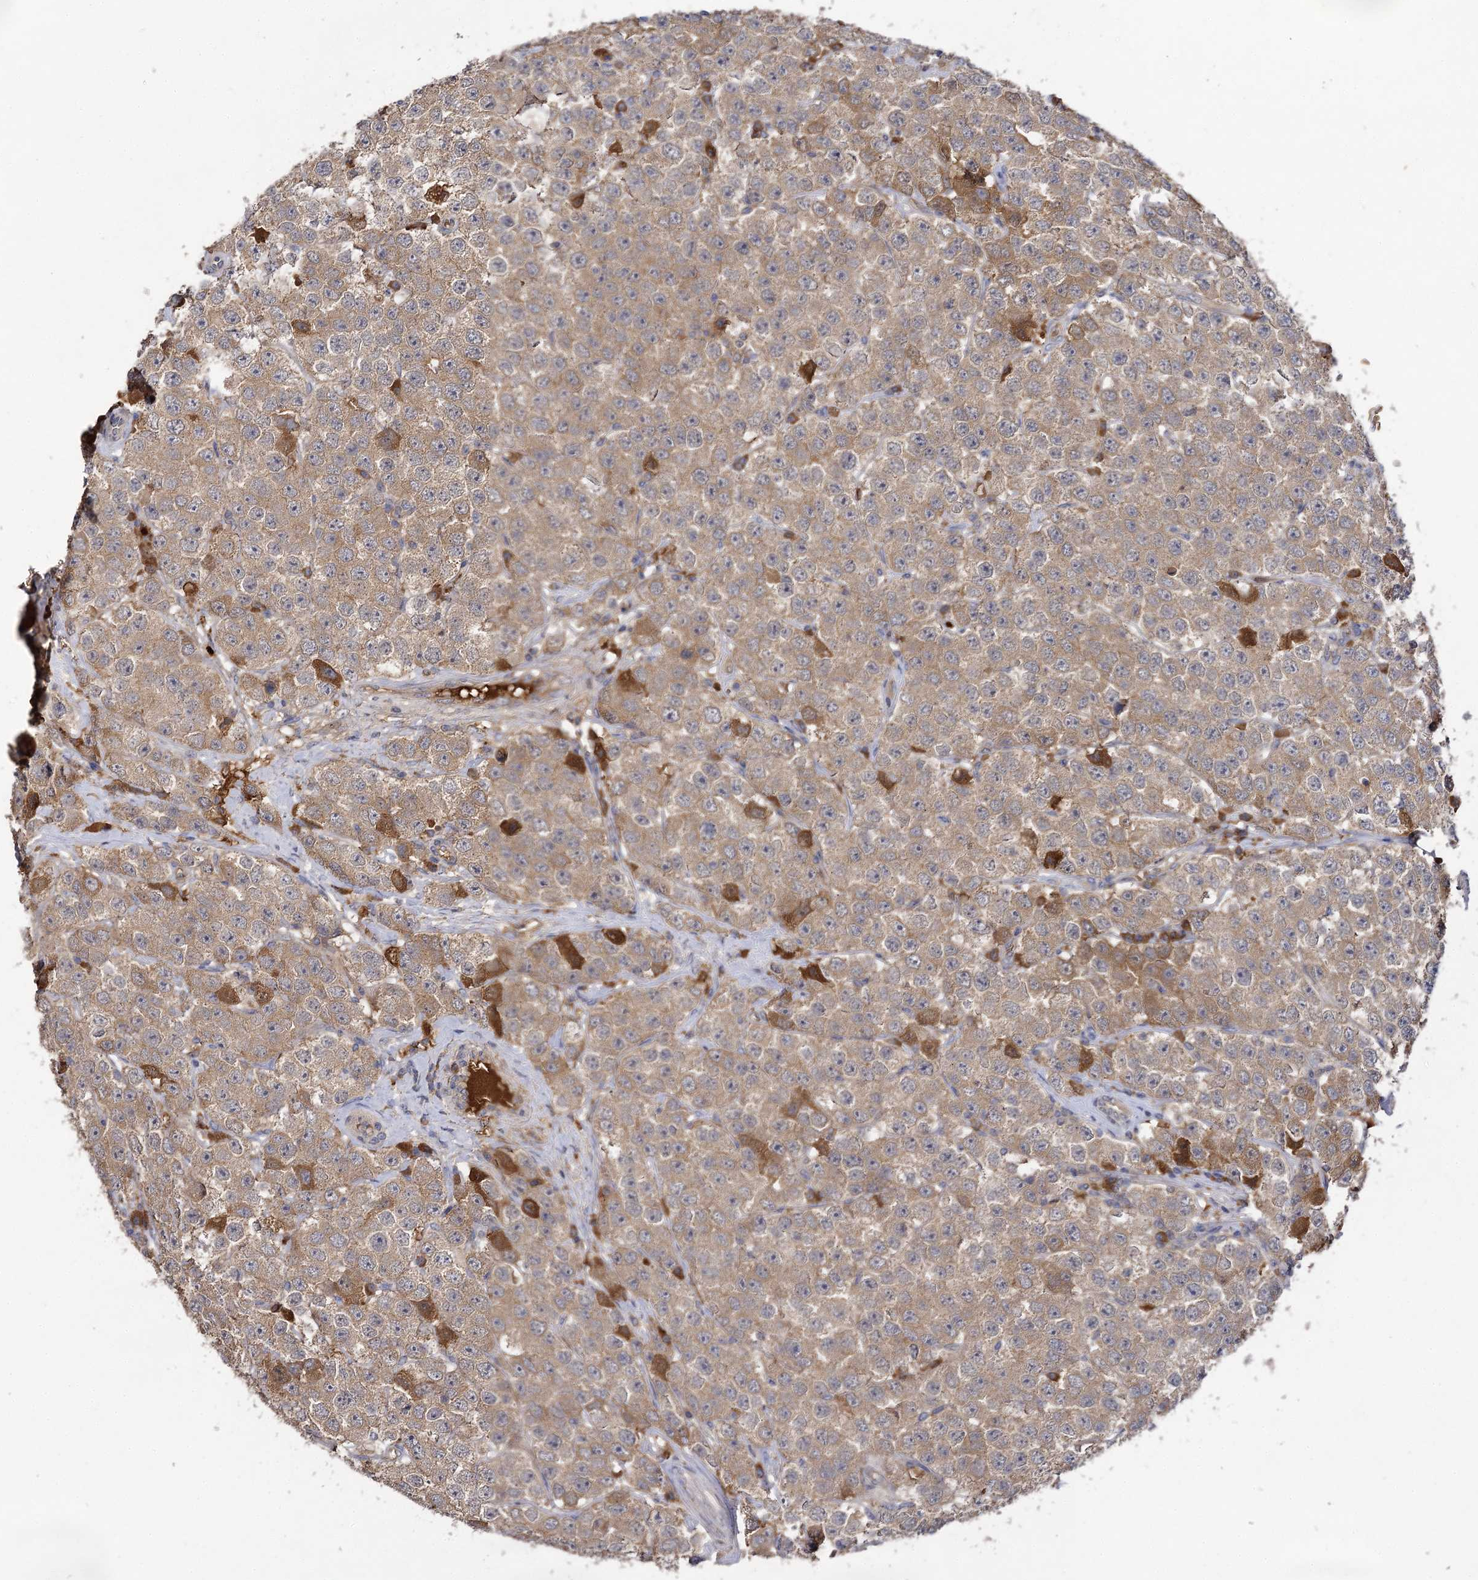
{"staining": {"intensity": "moderate", "quantity": ">75%", "location": "cytoplasmic/membranous"}, "tissue": "testis cancer", "cell_type": "Tumor cells", "image_type": "cancer", "snomed": [{"axis": "morphology", "description": "Seminoma, NOS"}, {"axis": "topography", "description": "Testis"}], "caption": "Approximately >75% of tumor cells in human testis cancer (seminoma) reveal moderate cytoplasmic/membranous protein positivity as visualized by brown immunohistochemical staining.", "gene": "USP50", "patient": {"sex": "male", "age": 28}}